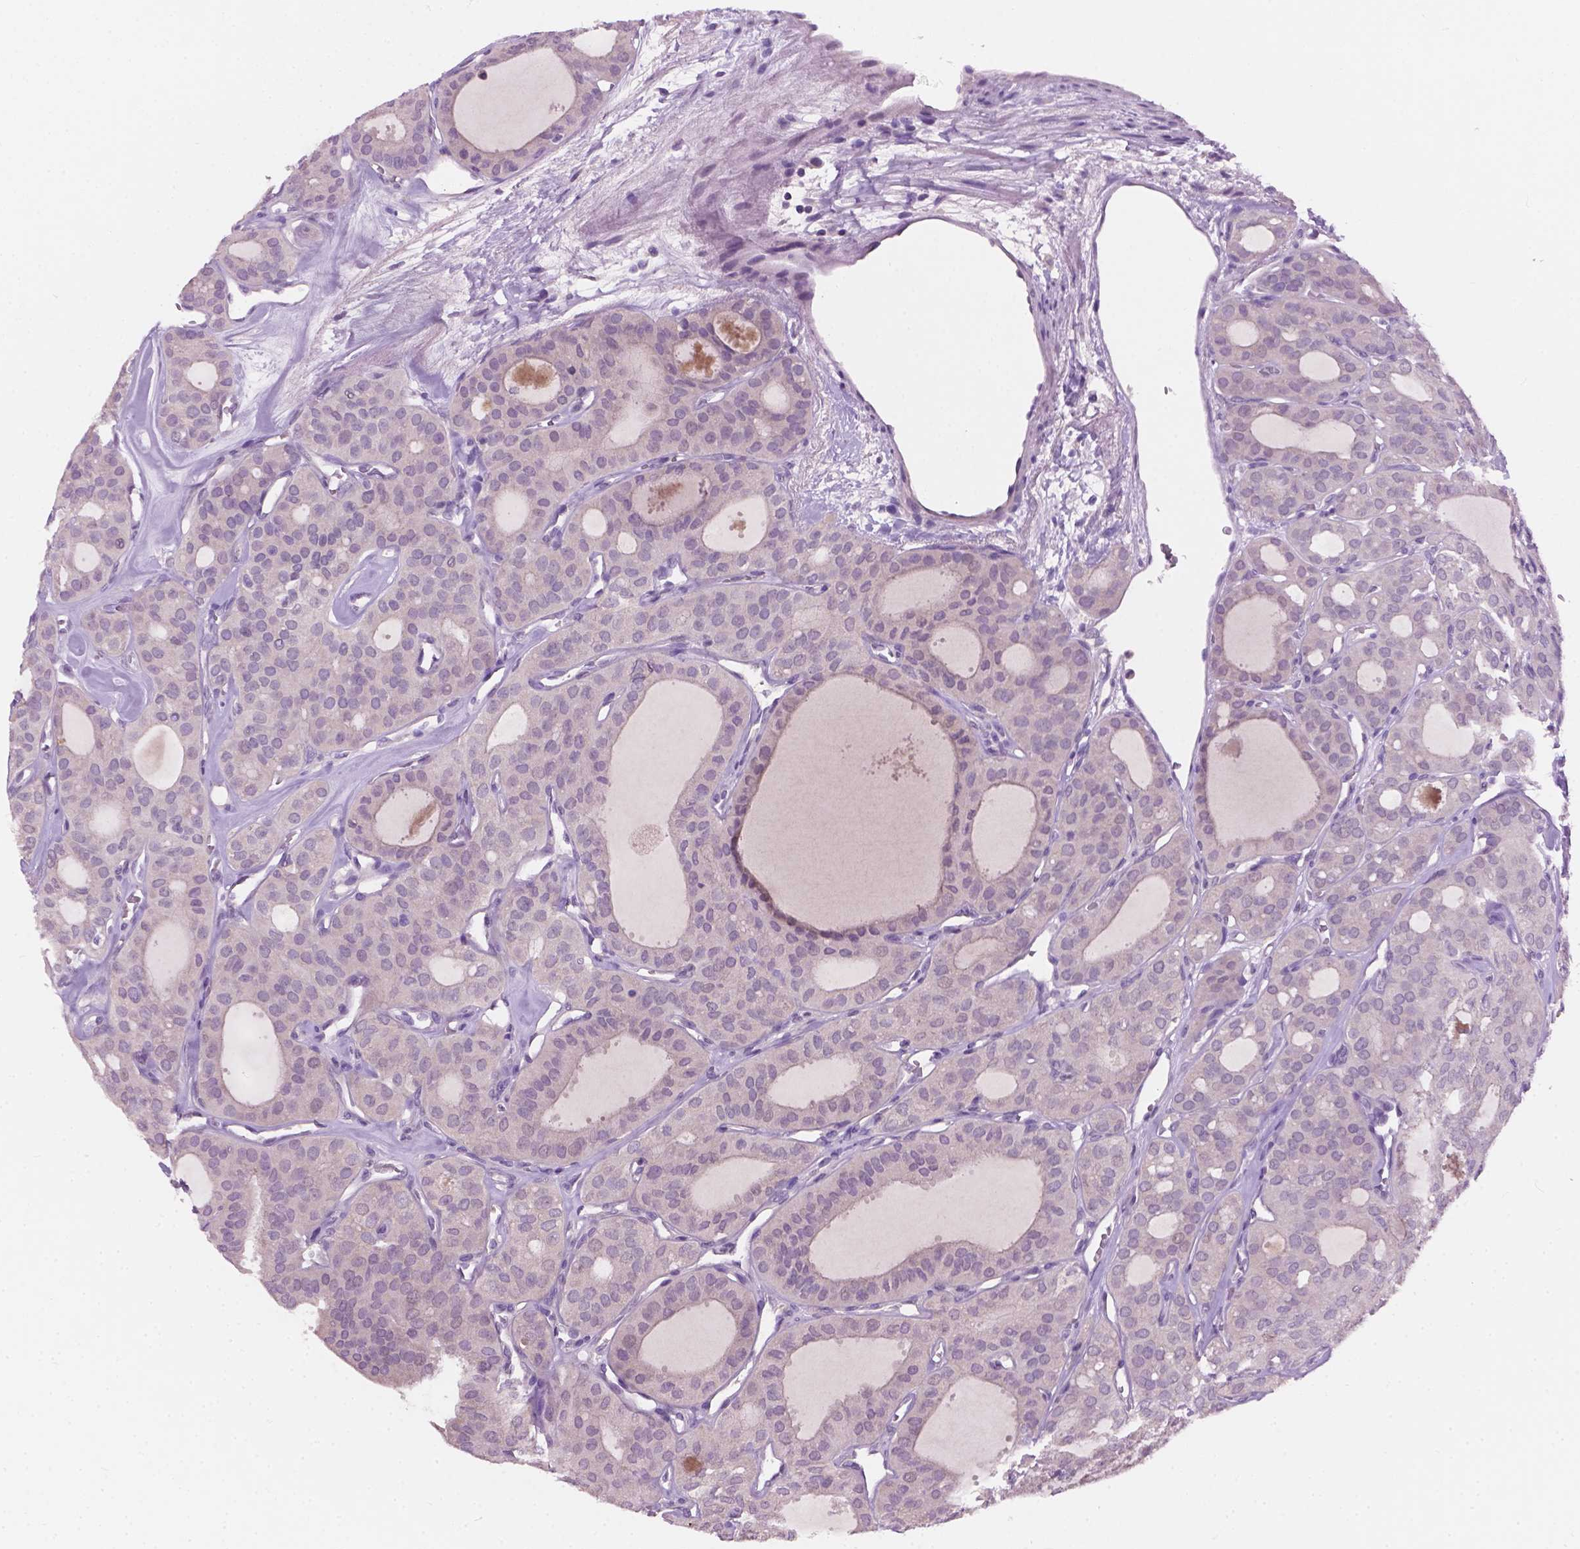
{"staining": {"intensity": "negative", "quantity": "none", "location": "none"}, "tissue": "thyroid cancer", "cell_type": "Tumor cells", "image_type": "cancer", "snomed": [{"axis": "morphology", "description": "Follicular adenoma carcinoma, NOS"}, {"axis": "topography", "description": "Thyroid gland"}], "caption": "Tumor cells show no significant protein positivity in thyroid follicular adenoma carcinoma. (DAB immunohistochemistry visualized using brightfield microscopy, high magnification).", "gene": "KRT17", "patient": {"sex": "male", "age": 75}}